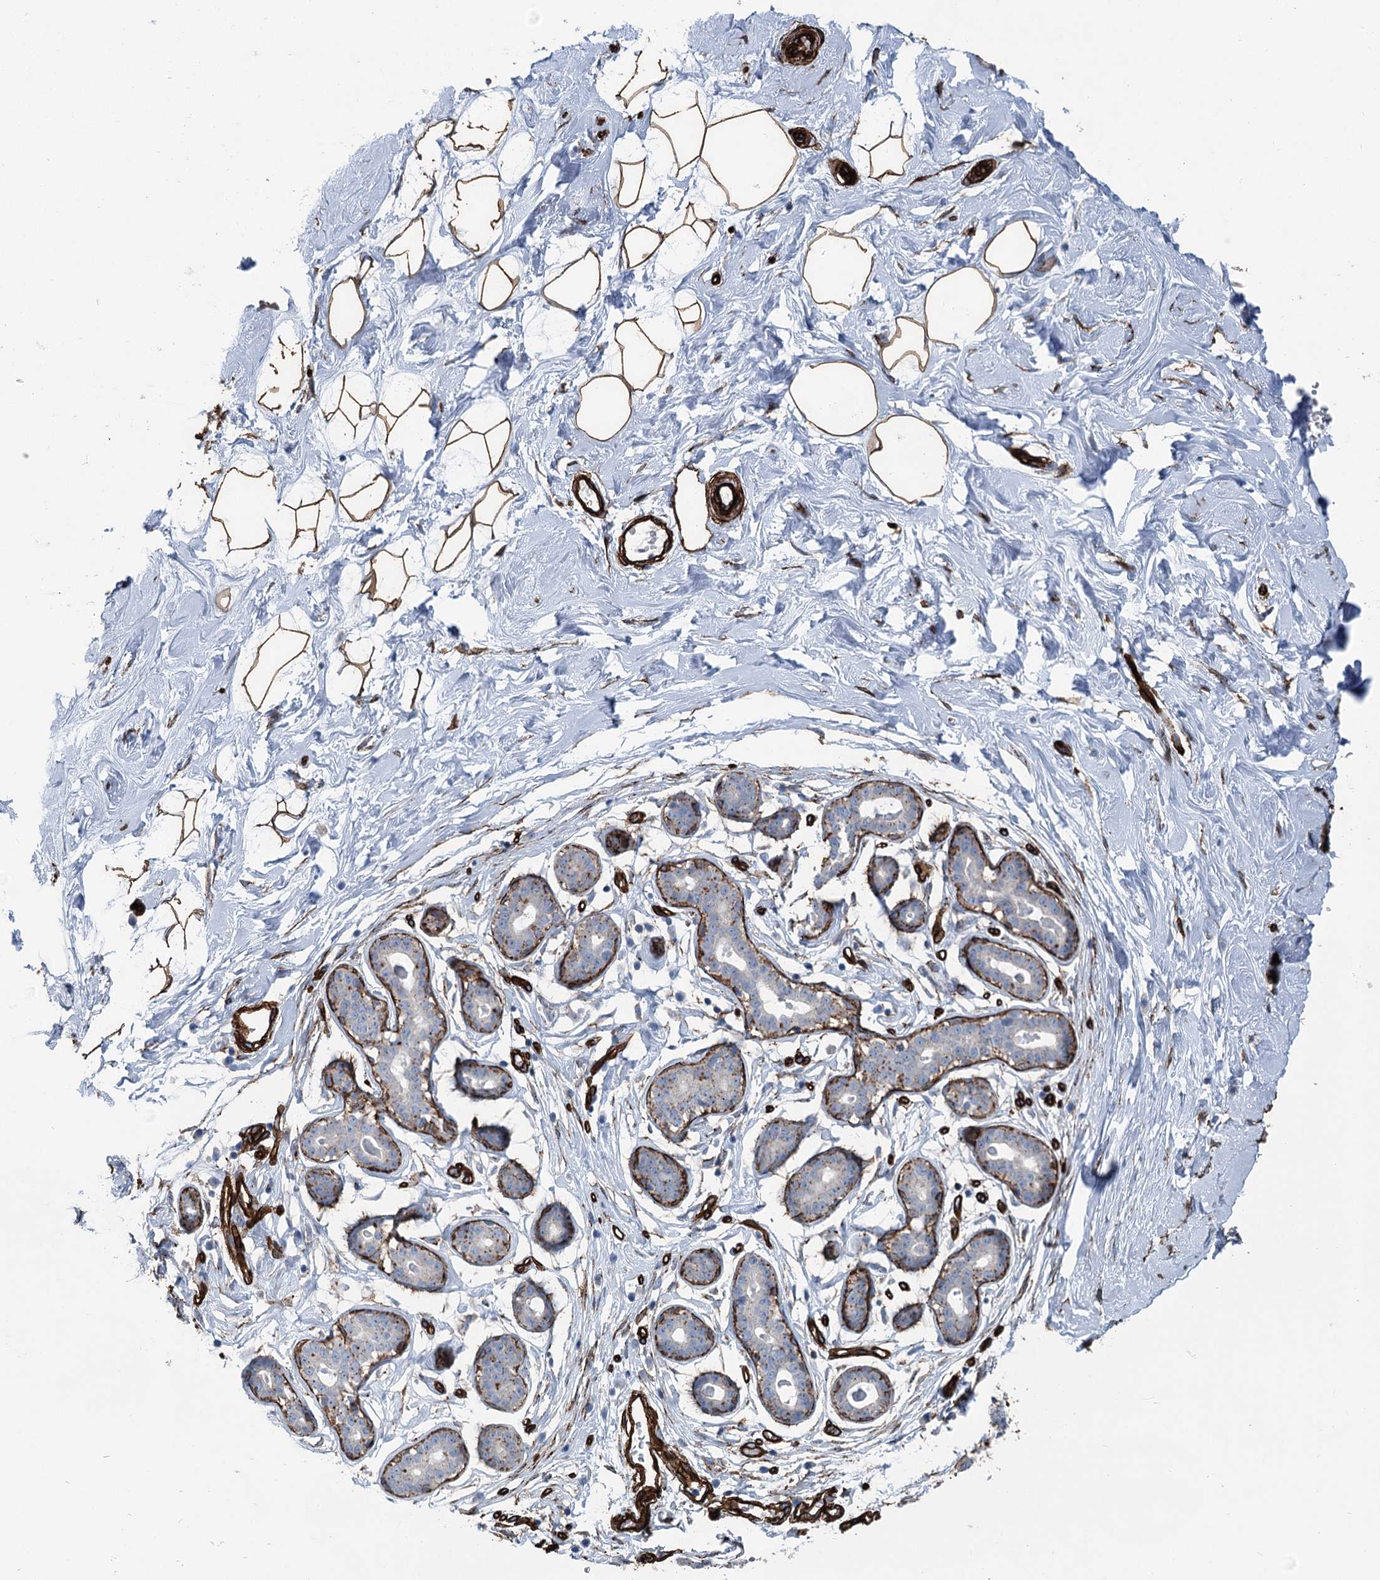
{"staining": {"intensity": "strong", "quantity": ">75%", "location": "cytoplasmic/membranous"}, "tissue": "breast", "cell_type": "Adipocytes", "image_type": "normal", "snomed": [{"axis": "morphology", "description": "Normal tissue, NOS"}, {"axis": "morphology", "description": "Adenoma, NOS"}, {"axis": "topography", "description": "Breast"}], "caption": "The photomicrograph shows staining of benign breast, revealing strong cytoplasmic/membranous protein positivity (brown color) within adipocytes. The protein of interest is shown in brown color, while the nuclei are stained blue.", "gene": "IQSEC1", "patient": {"sex": "female", "age": 23}}